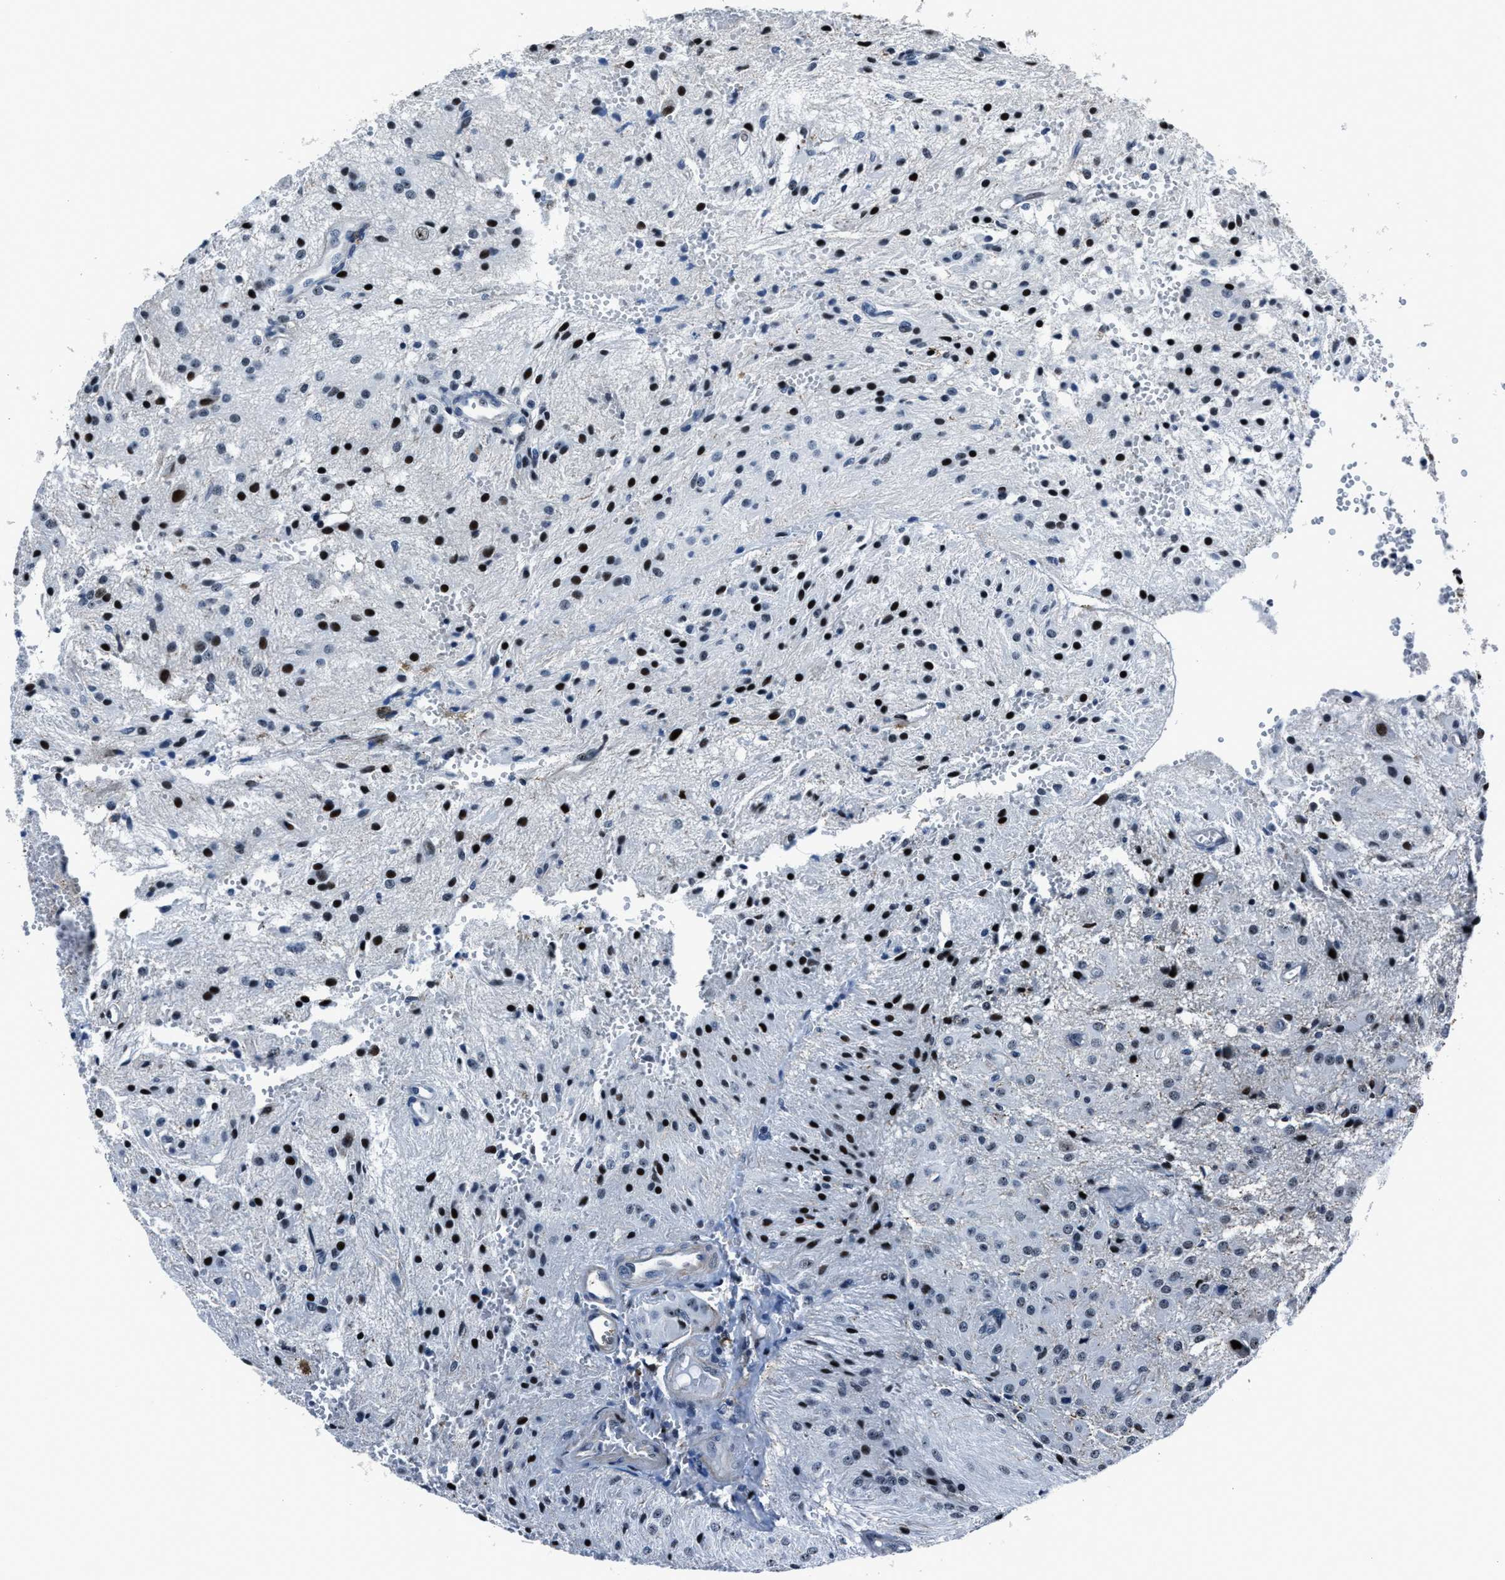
{"staining": {"intensity": "strong", "quantity": ">75%", "location": "nuclear"}, "tissue": "glioma", "cell_type": "Tumor cells", "image_type": "cancer", "snomed": [{"axis": "morphology", "description": "Glioma, malignant, High grade"}, {"axis": "topography", "description": "Brain"}], "caption": "There is high levels of strong nuclear positivity in tumor cells of glioma, as demonstrated by immunohistochemical staining (brown color).", "gene": "PPIE", "patient": {"sex": "female", "age": 59}}